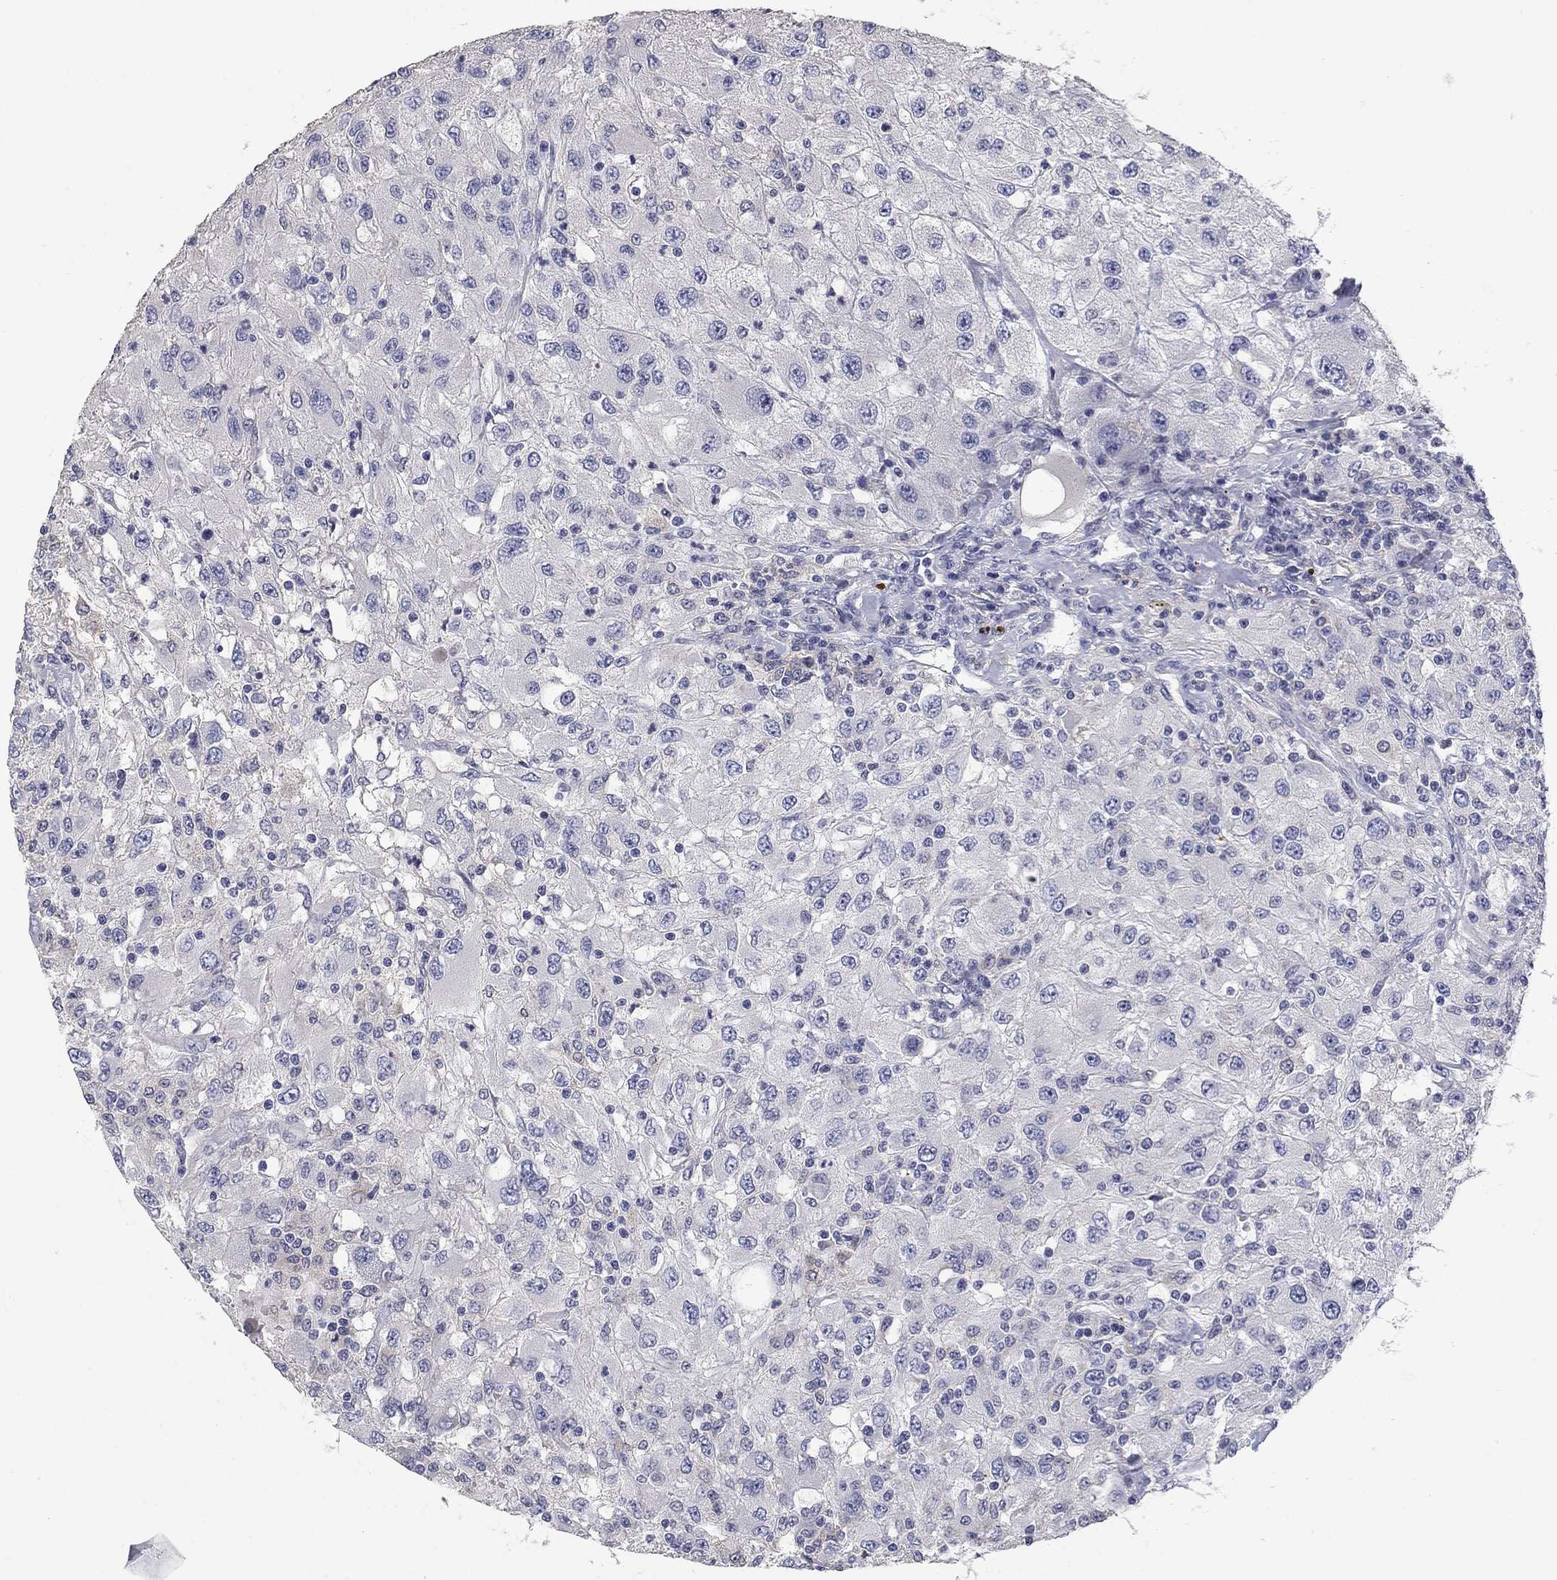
{"staining": {"intensity": "negative", "quantity": "none", "location": "none"}, "tissue": "renal cancer", "cell_type": "Tumor cells", "image_type": "cancer", "snomed": [{"axis": "morphology", "description": "Adenocarcinoma, NOS"}, {"axis": "topography", "description": "Kidney"}], "caption": "DAB immunohistochemical staining of renal cancer (adenocarcinoma) demonstrates no significant positivity in tumor cells.", "gene": "PLEK", "patient": {"sex": "female", "age": 67}}